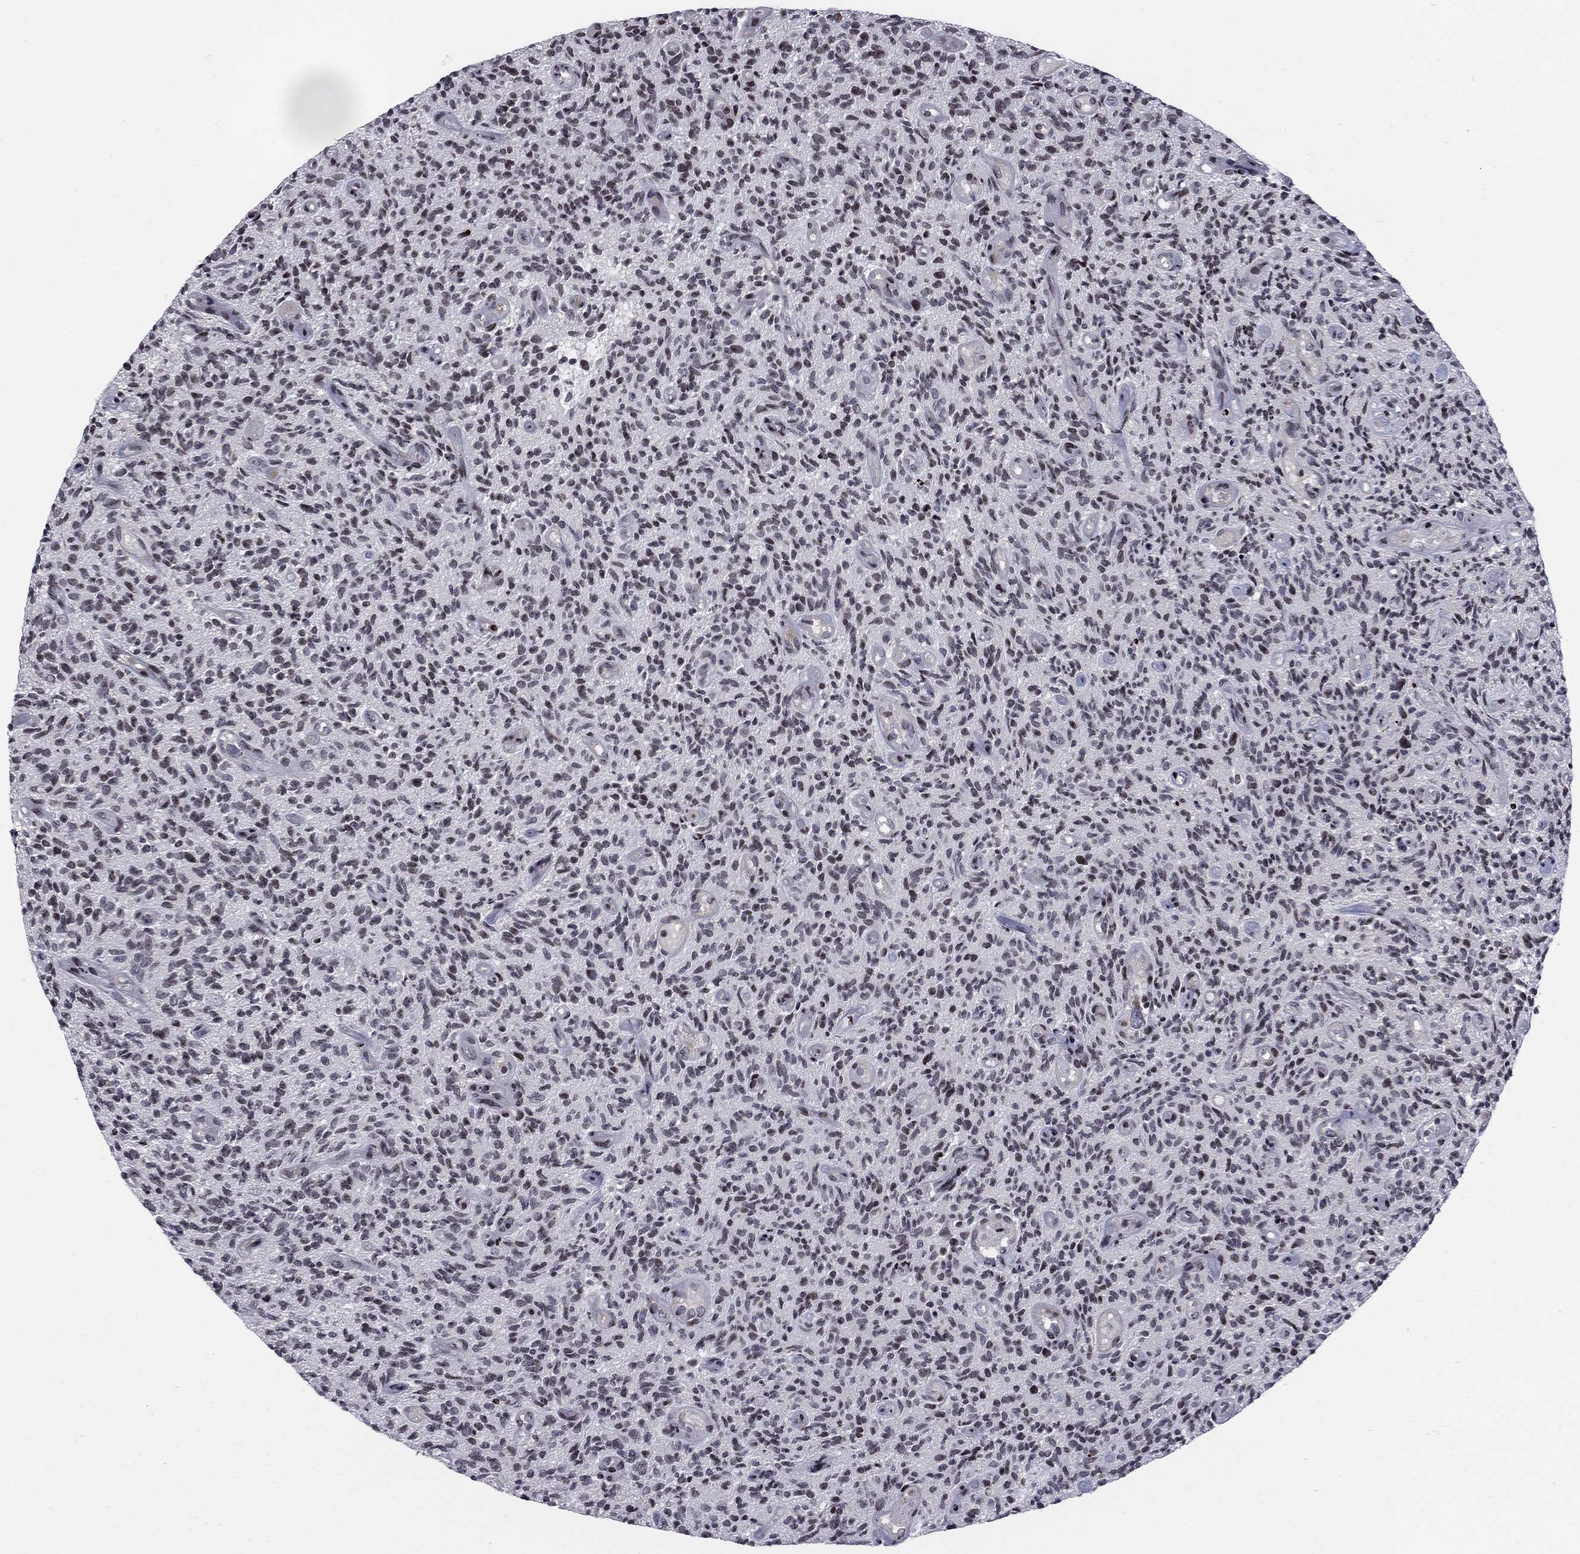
{"staining": {"intensity": "moderate", "quantity": "<25%", "location": "nuclear"}, "tissue": "glioma", "cell_type": "Tumor cells", "image_type": "cancer", "snomed": [{"axis": "morphology", "description": "Glioma, malignant, High grade"}, {"axis": "topography", "description": "Brain"}], "caption": "This is an image of IHC staining of glioma, which shows moderate positivity in the nuclear of tumor cells.", "gene": "RNASEH2C", "patient": {"sex": "male", "age": 64}}